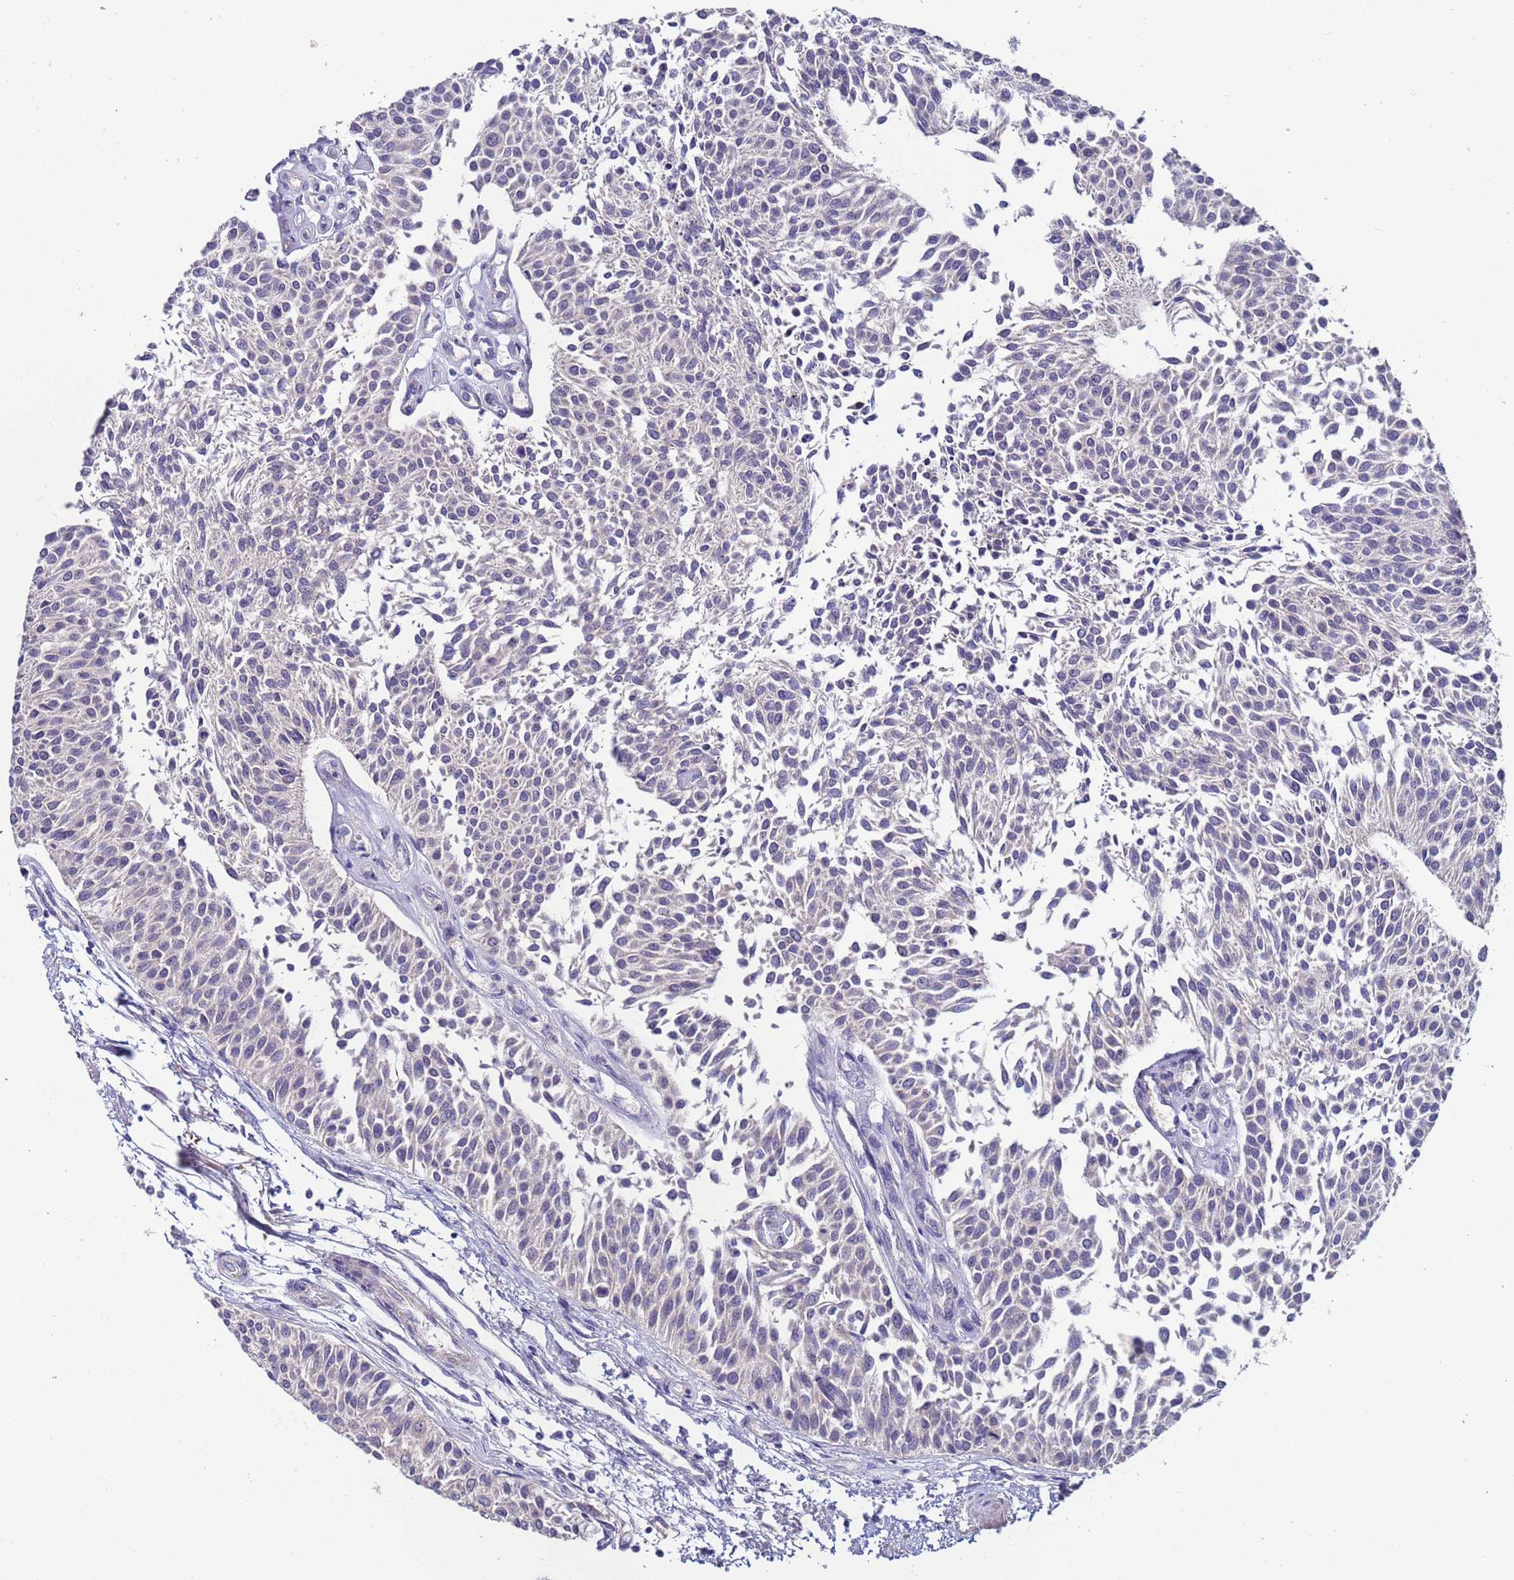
{"staining": {"intensity": "negative", "quantity": "none", "location": "none"}, "tissue": "urothelial cancer", "cell_type": "Tumor cells", "image_type": "cancer", "snomed": [{"axis": "morphology", "description": "Urothelial carcinoma, NOS"}, {"axis": "topography", "description": "Urinary bladder"}], "caption": "Immunohistochemistry histopathology image of neoplastic tissue: urothelial cancer stained with DAB displays no significant protein expression in tumor cells.", "gene": "CLHC1", "patient": {"sex": "male", "age": 55}}